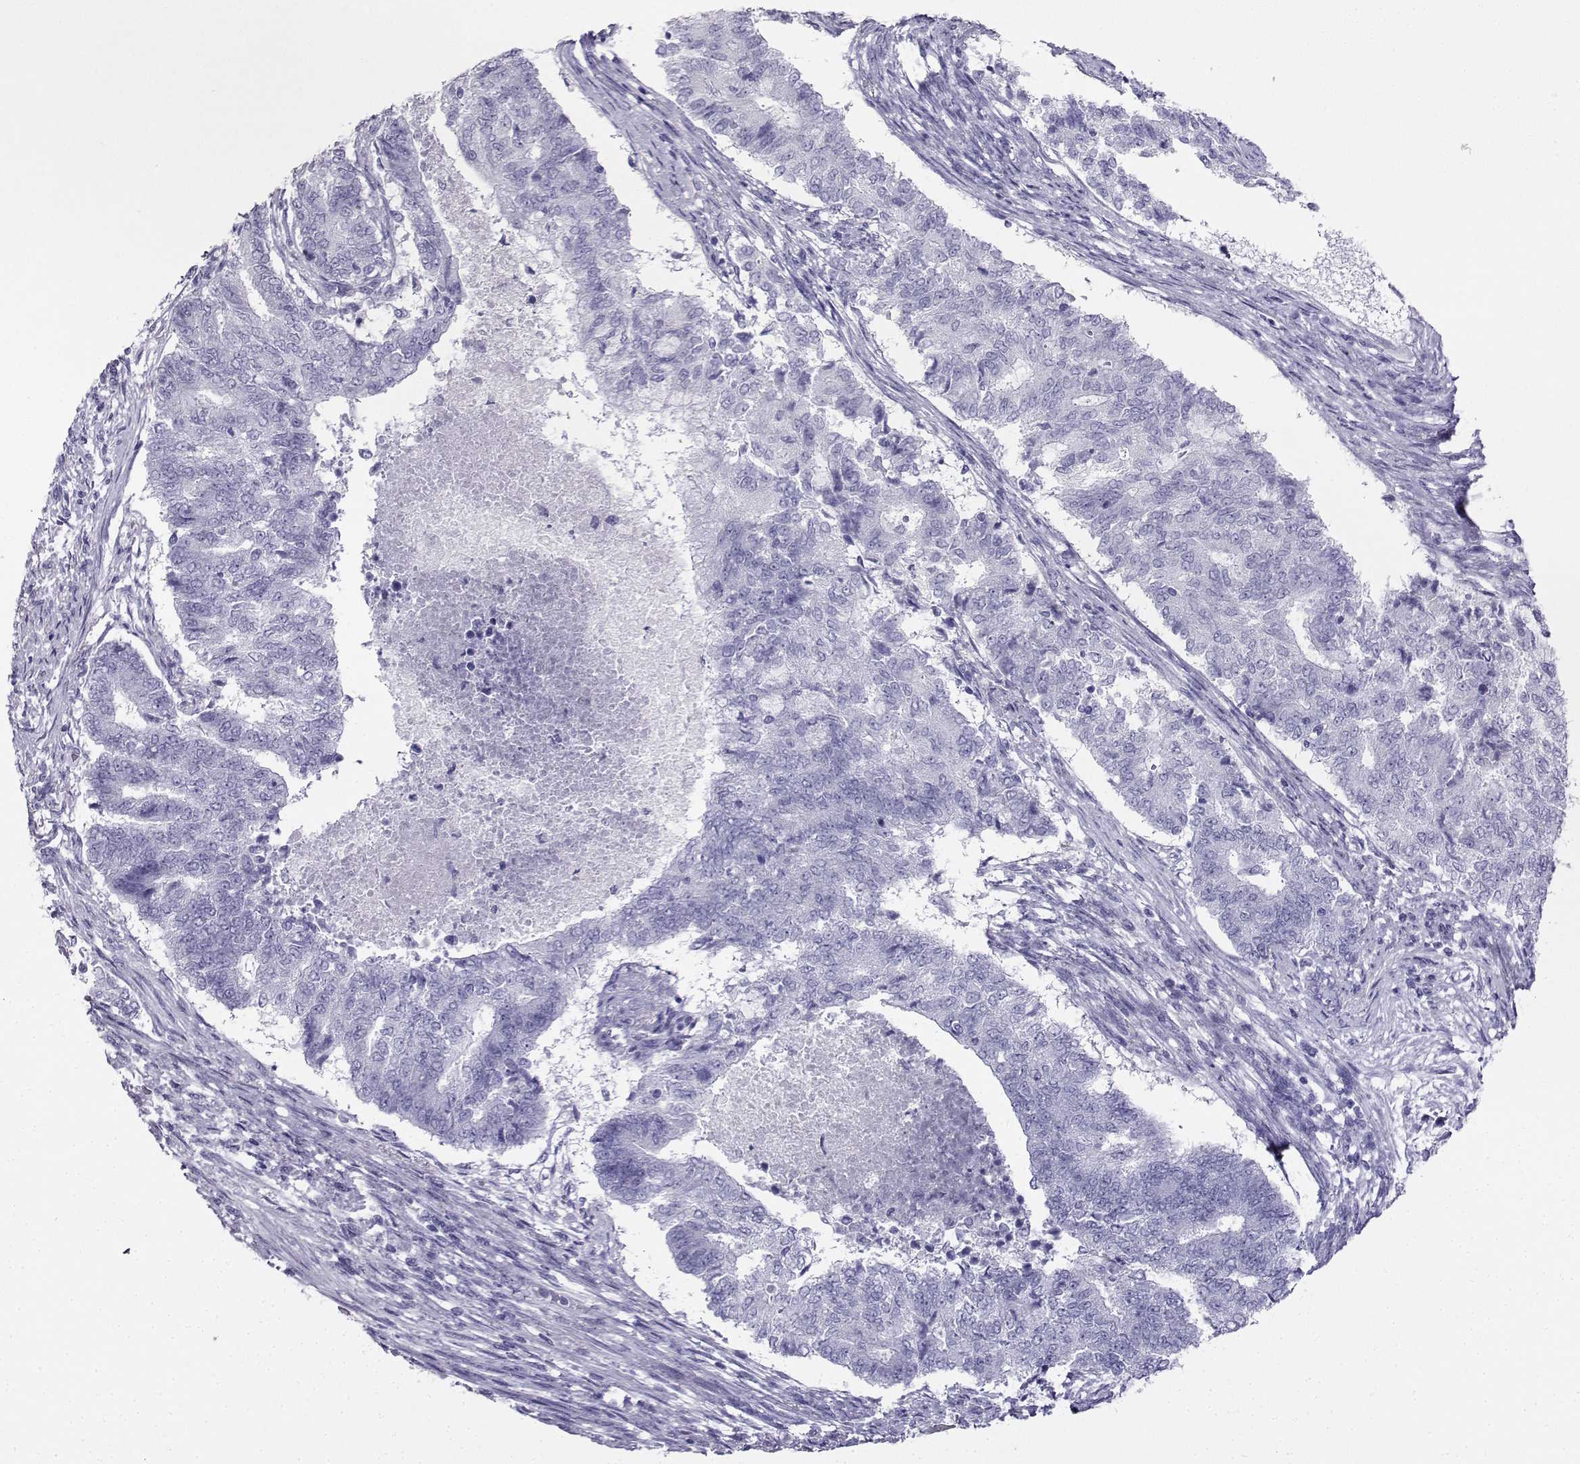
{"staining": {"intensity": "negative", "quantity": "none", "location": "none"}, "tissue": "endometrial cancer", "cell_type": "Tumor cells", "image_type": "cancer", "snomed": [{"axis": "morphology", "description": "Adenocarcinoma, NOS"}, {"axis": "topography", "description": "Endometrium"}], "caption": "This photomicrograph is of adenocarcinoma (endometrial) stained with immunohistochemistry to label a protein in brown with the nuclei are counter-stained blue. There is no expression in tumor cells.", "gene": "CD109", "patient": {"sex": "female", "age": 65}}